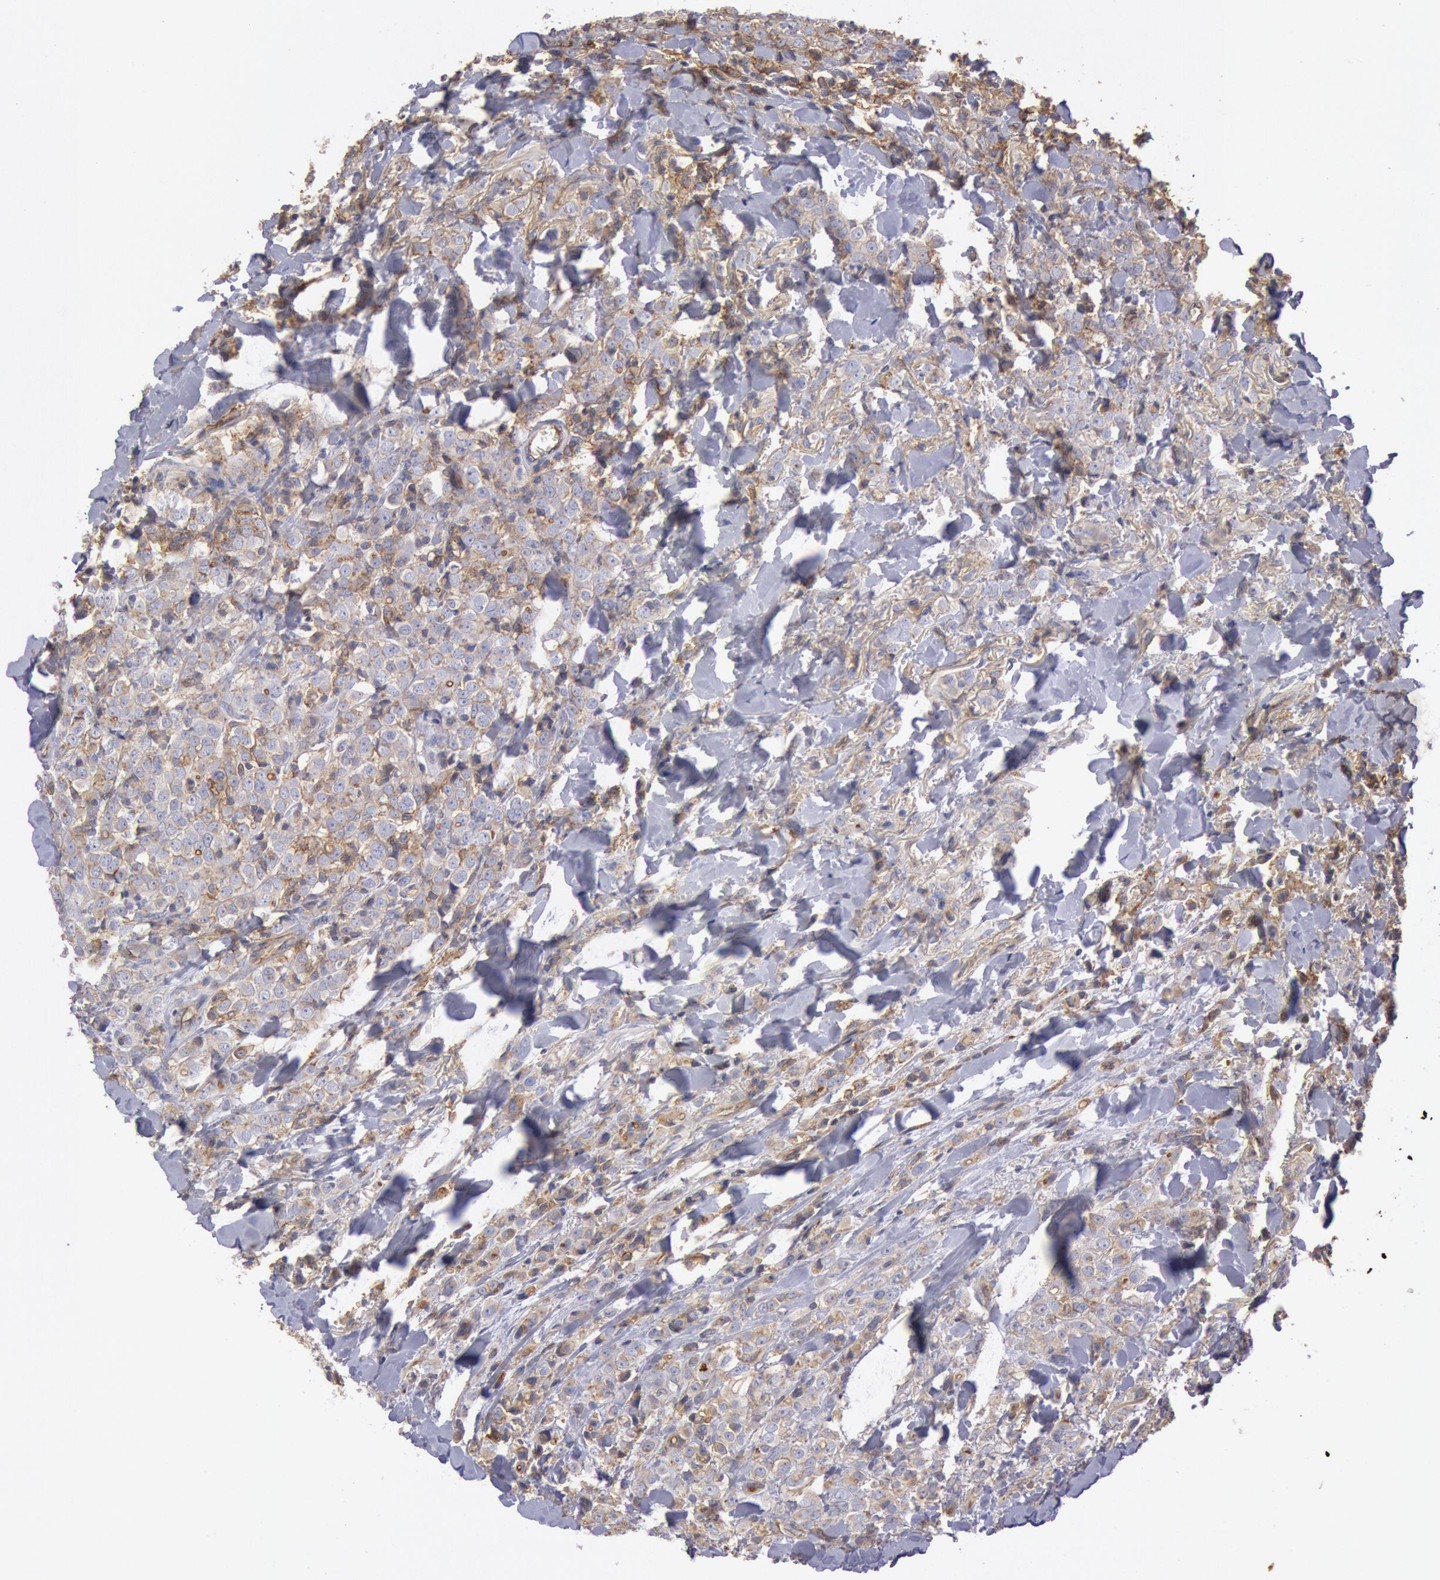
{"staining": {"intensity": "weak", "quantity": ">75%", "location": "cytoplasmic/membranous"}, "tissue": "breast cancer", "cell_type": "Tumor cells", "image_type": "cancer", "snomed": [{"axis": "morphology", "description": "Lobular carcinoma"}, {"axis": "topography", "description": "Breast"}], "caption": "Immunohistochemistry (IHC) micrograph of neoplastic tissue: human breast cancer stained using immunohistochemistry displays low levels of weak protein expression localized specifically in the cytoplasmic/membranous of tumor cells, appearing as a cytoplasmic/membranous brown color.", "gene": "SNAP23", "patient": {"sex": "female", "age": 57}}